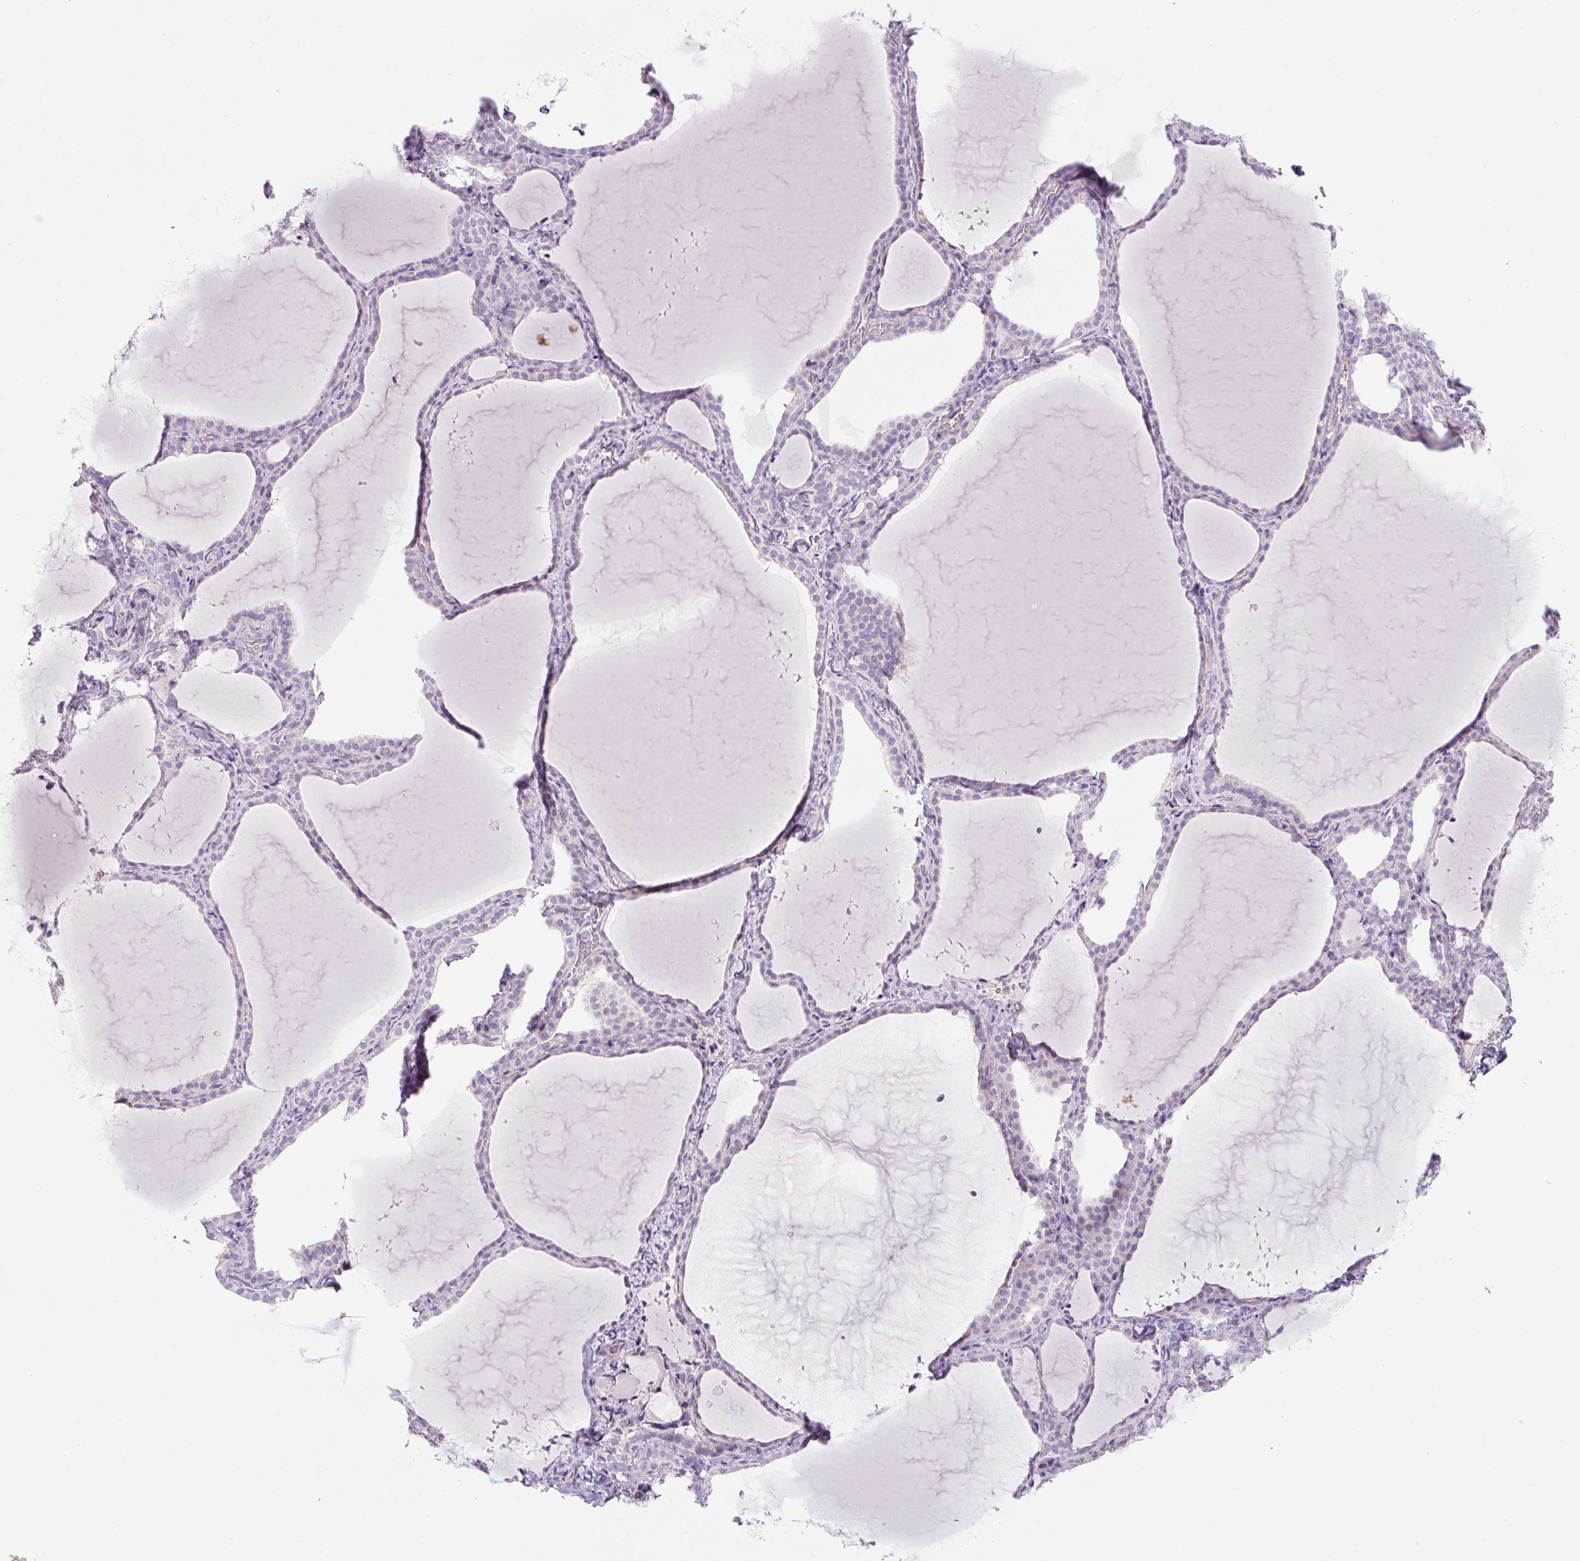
{"staining": {"intensity": "weak", "quantity": "<25%", "location": "cytoplasmic/membranous"}, "tissue": "thyroid gland", "cell_type": "Glandular cells", "image_type": "normal", "snomed": [{"axis": "morphology", "description": "Normal tissue, NOS"}, {"axis": "topography", "description": "Thyroid gland"}], "caption": "Immunohistochemistry (IHC) of benign human thyroid gland displays no expression in glandular cells.", "gene": "PRM1", "patient": {"sex": "female", "age": 22}}